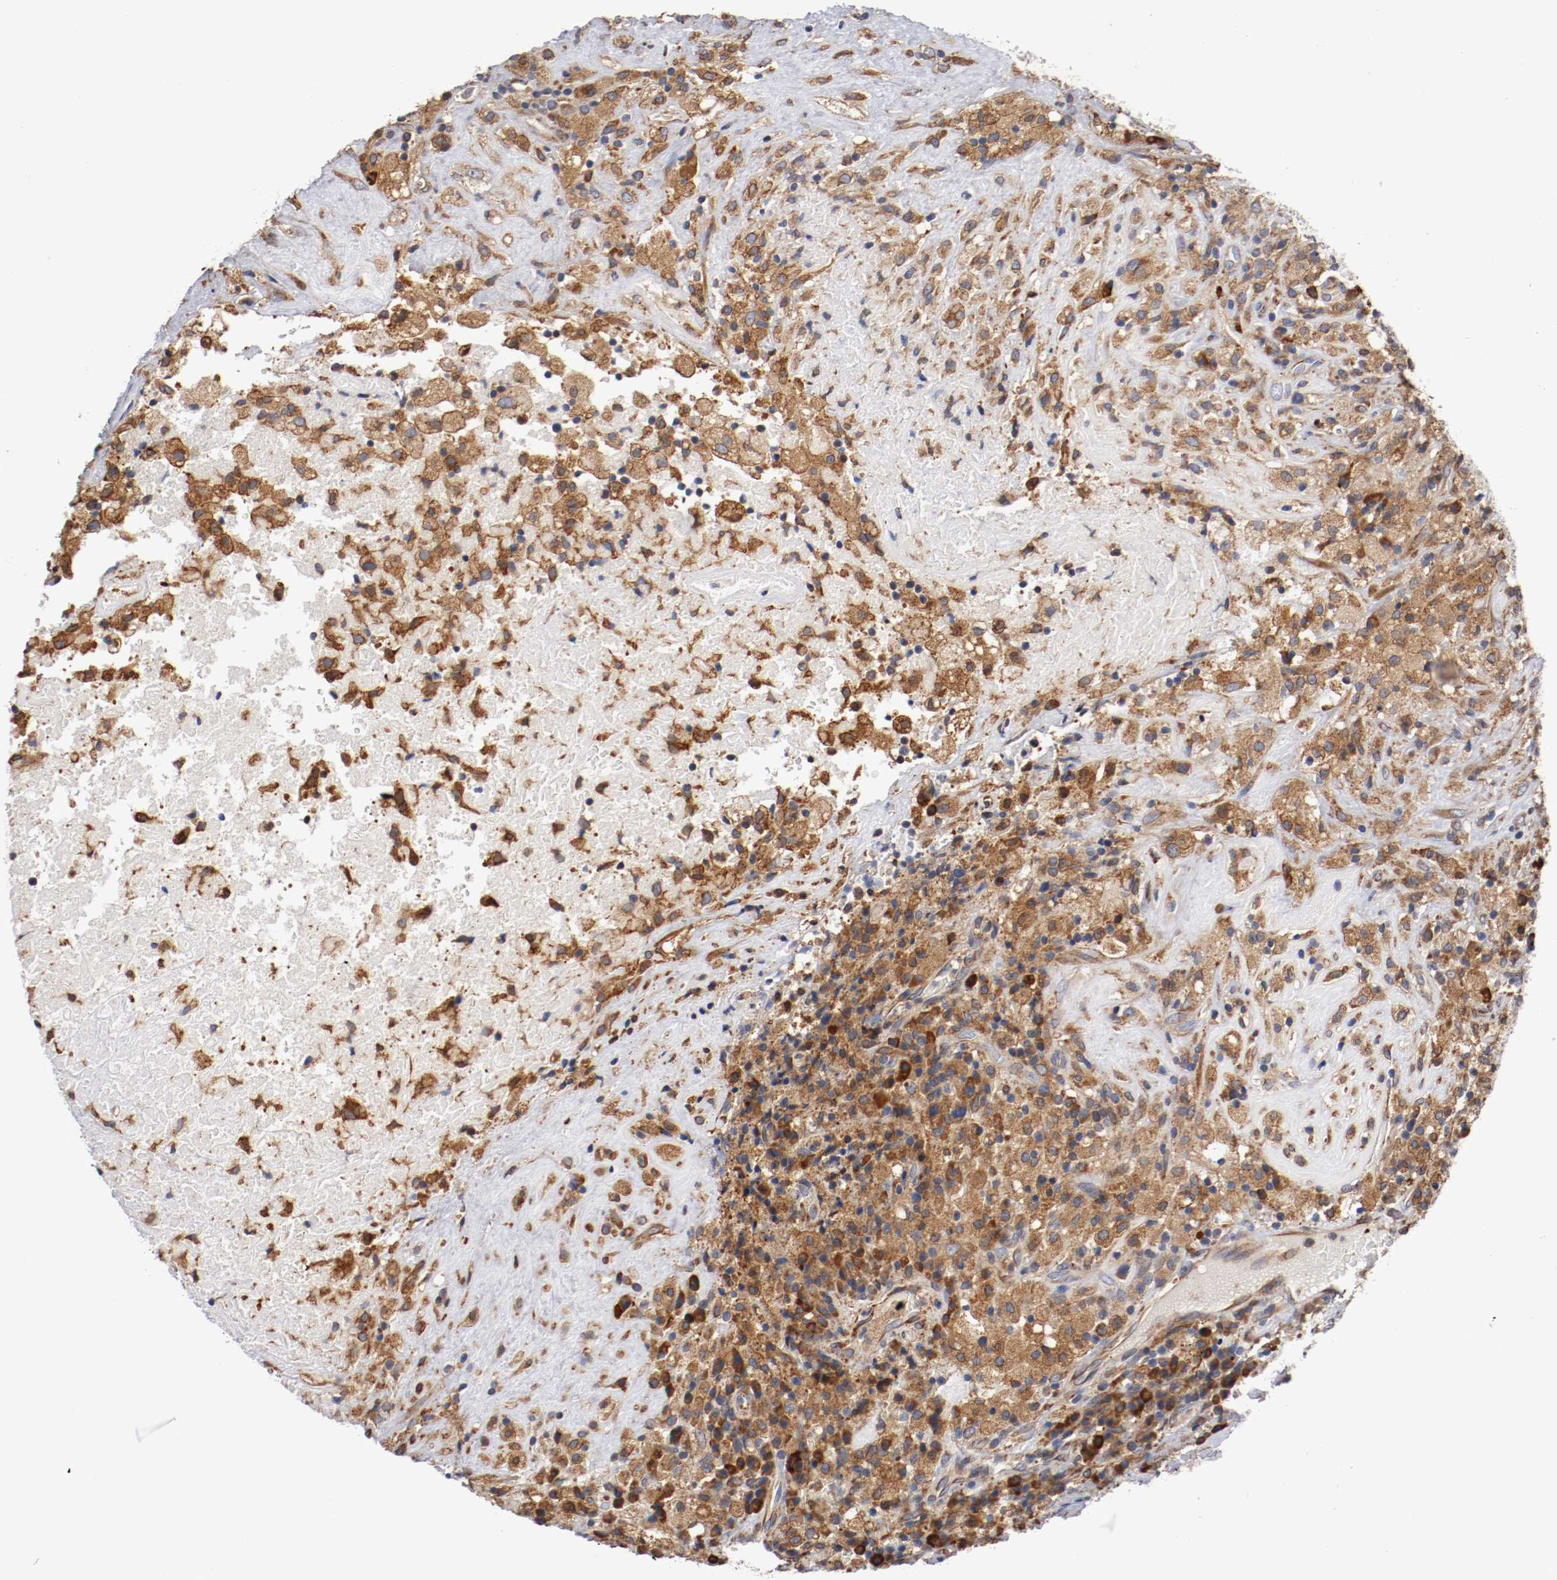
{"staining": {"intensity": "strong", "quantity": ">75%", "location": "cytoplasmic/membranous"}, "tissue": "testis cancer", "cell_type": "Tumor cells", "image_type": "cancer", "snomed": [{"axis": "morphology", "description": "Necrosis, NOS"}, {"axis": "morphology", "description": "Carcinoma, Embryonal, NOS"}, {"axis": "topography", "description": "Testis"}], "caption": "Tumor cells exhibit high levels of strong cytoplasmic/membranous staining in approximately >75% of cells in testis embryonal carcinoma. Using DAB (3,3'-diaminobenzidine) (brown) and hematoxylin (blue) stains, captured at high magnification using brightfield microscopy.", "gene": "TNFSF13", "patient": {"sex": "male", "age": 19}}